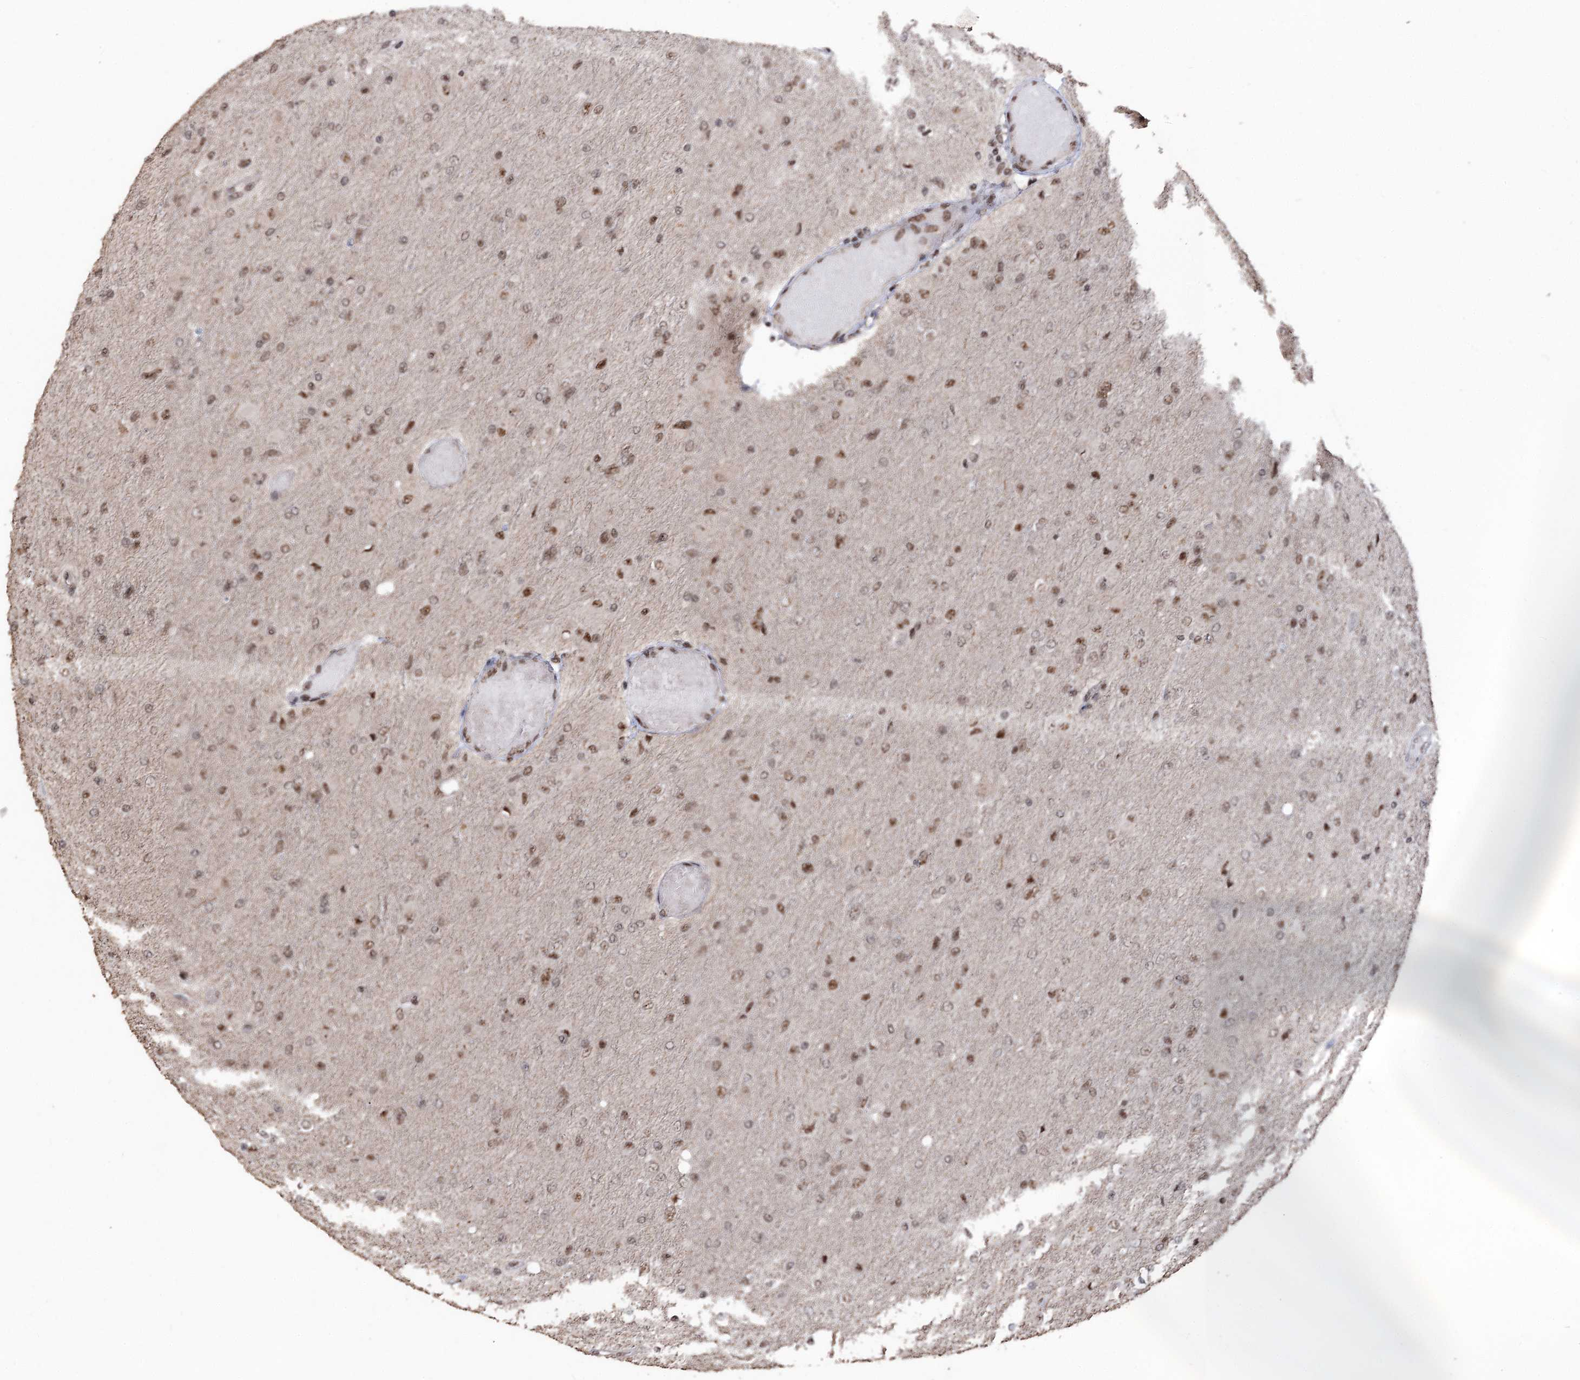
{"staining": {"intensity": "moderate", "quantity": ">75%", "location": "nuclear"}, "tissue": "glioma", "cell_type": "Tumor cells", "image_type": "cancer", "snomed": [{"axis": "morphology", "description": "Glioma, malignant, High grade"}, {"axis": "topography", "description": "Cerebral cortex"}], "caption": "Immunohistochemistry of glioma displays medium levels of moderate nuclear expression in about >75% of tumor cells. (Brightfield microscopy of DAB IHC at high magnification).", "gene": "U2SURP", "patient": {"sex": "female", "age": 36}}